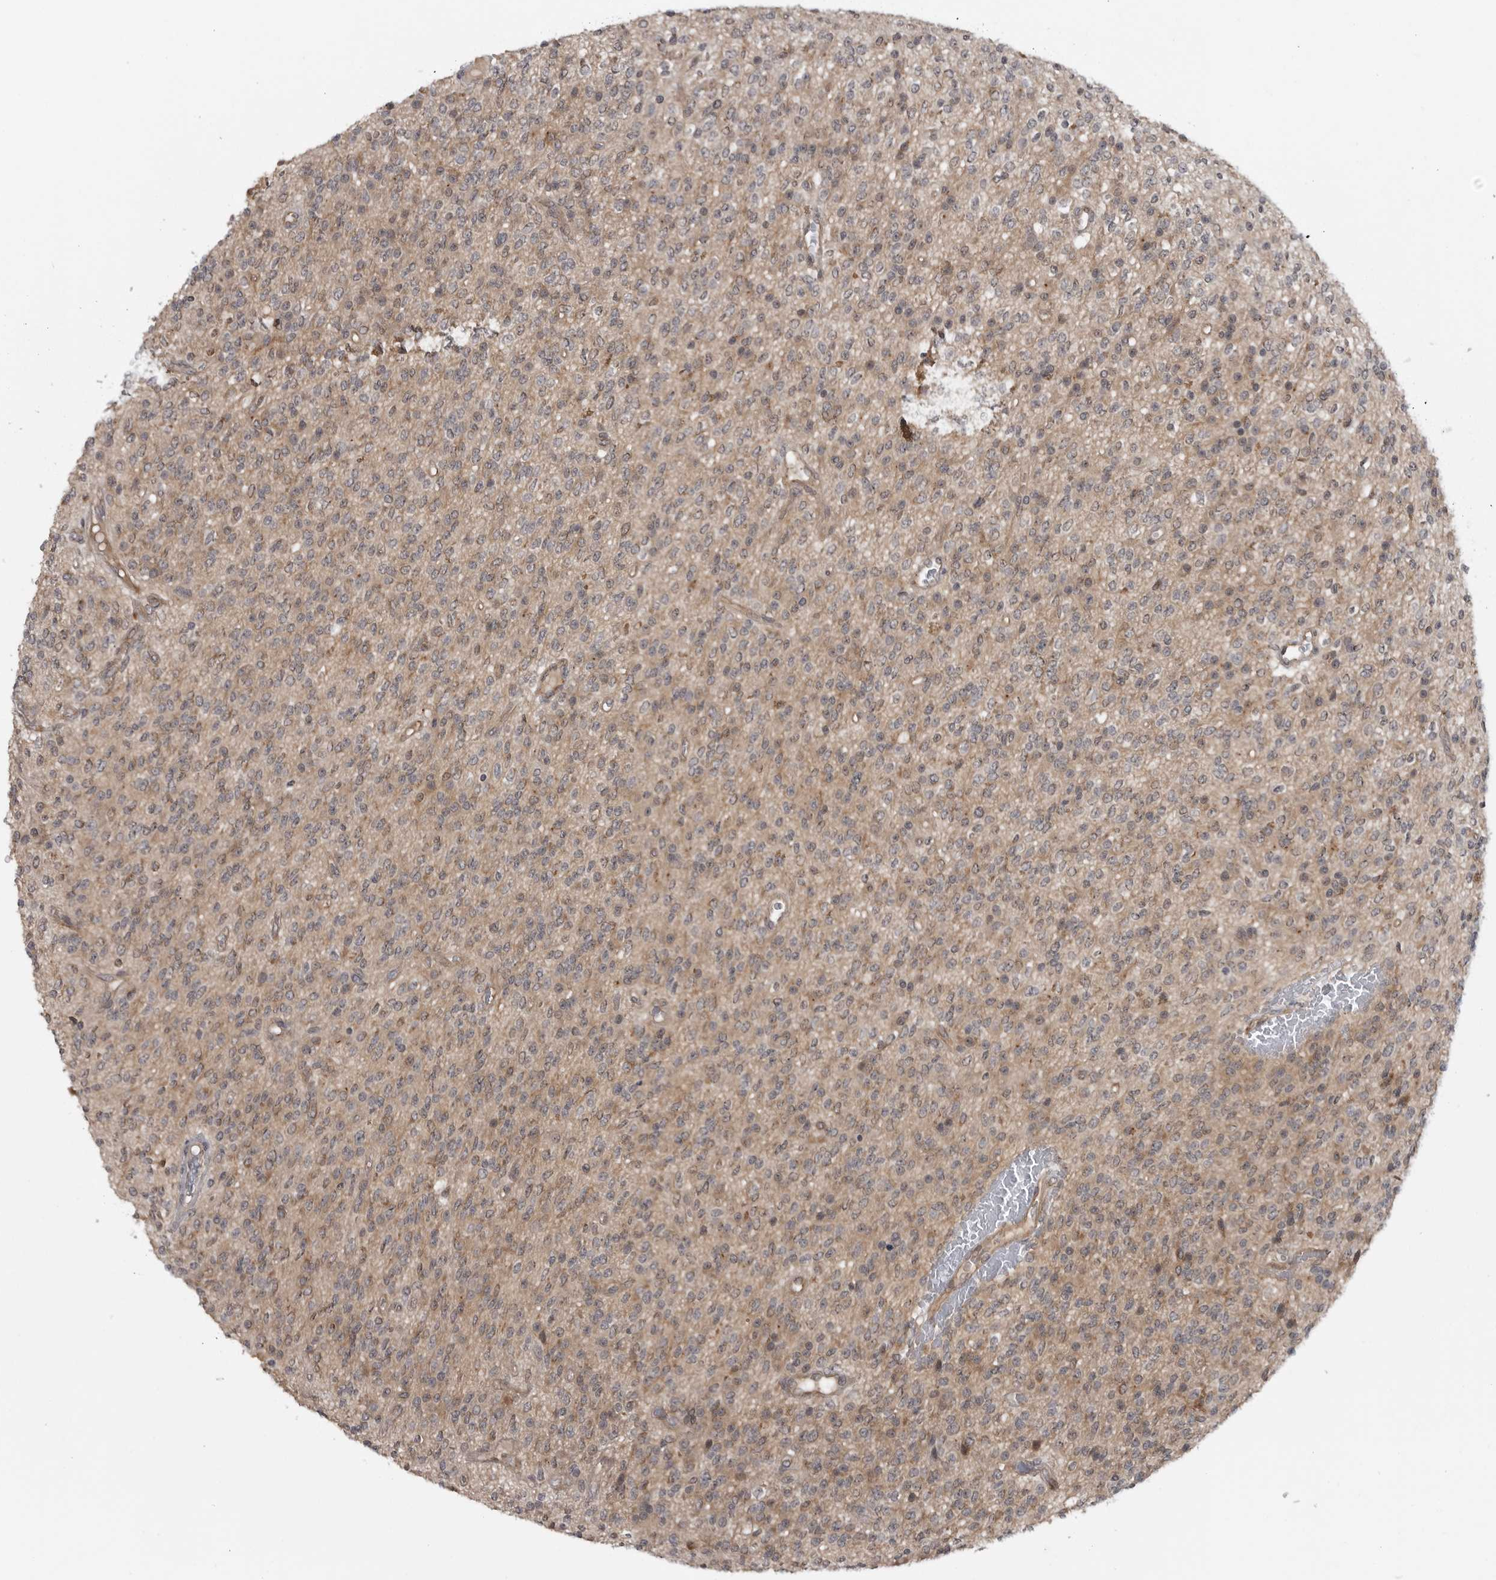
{"staining": {"intensity": "negative", "quantity": "none", "location": "none"}, "tissue": "glioma", "cell_type": "Tumor cells", "image_type": "cancer", "snomed": [{"axis": "morphology", "description": "Glioma, malignant, High grade"}, {"axis": "topography", "description": "Brain"}], "caption": "Tumor cells are negative for protein expression in human malignant high-grade glioma. (DAB (3,3'-diaminobenzidine) IHC, high magnification).", "gene": "FAAP100", "patient": {"sex": "male", "age": 34}}